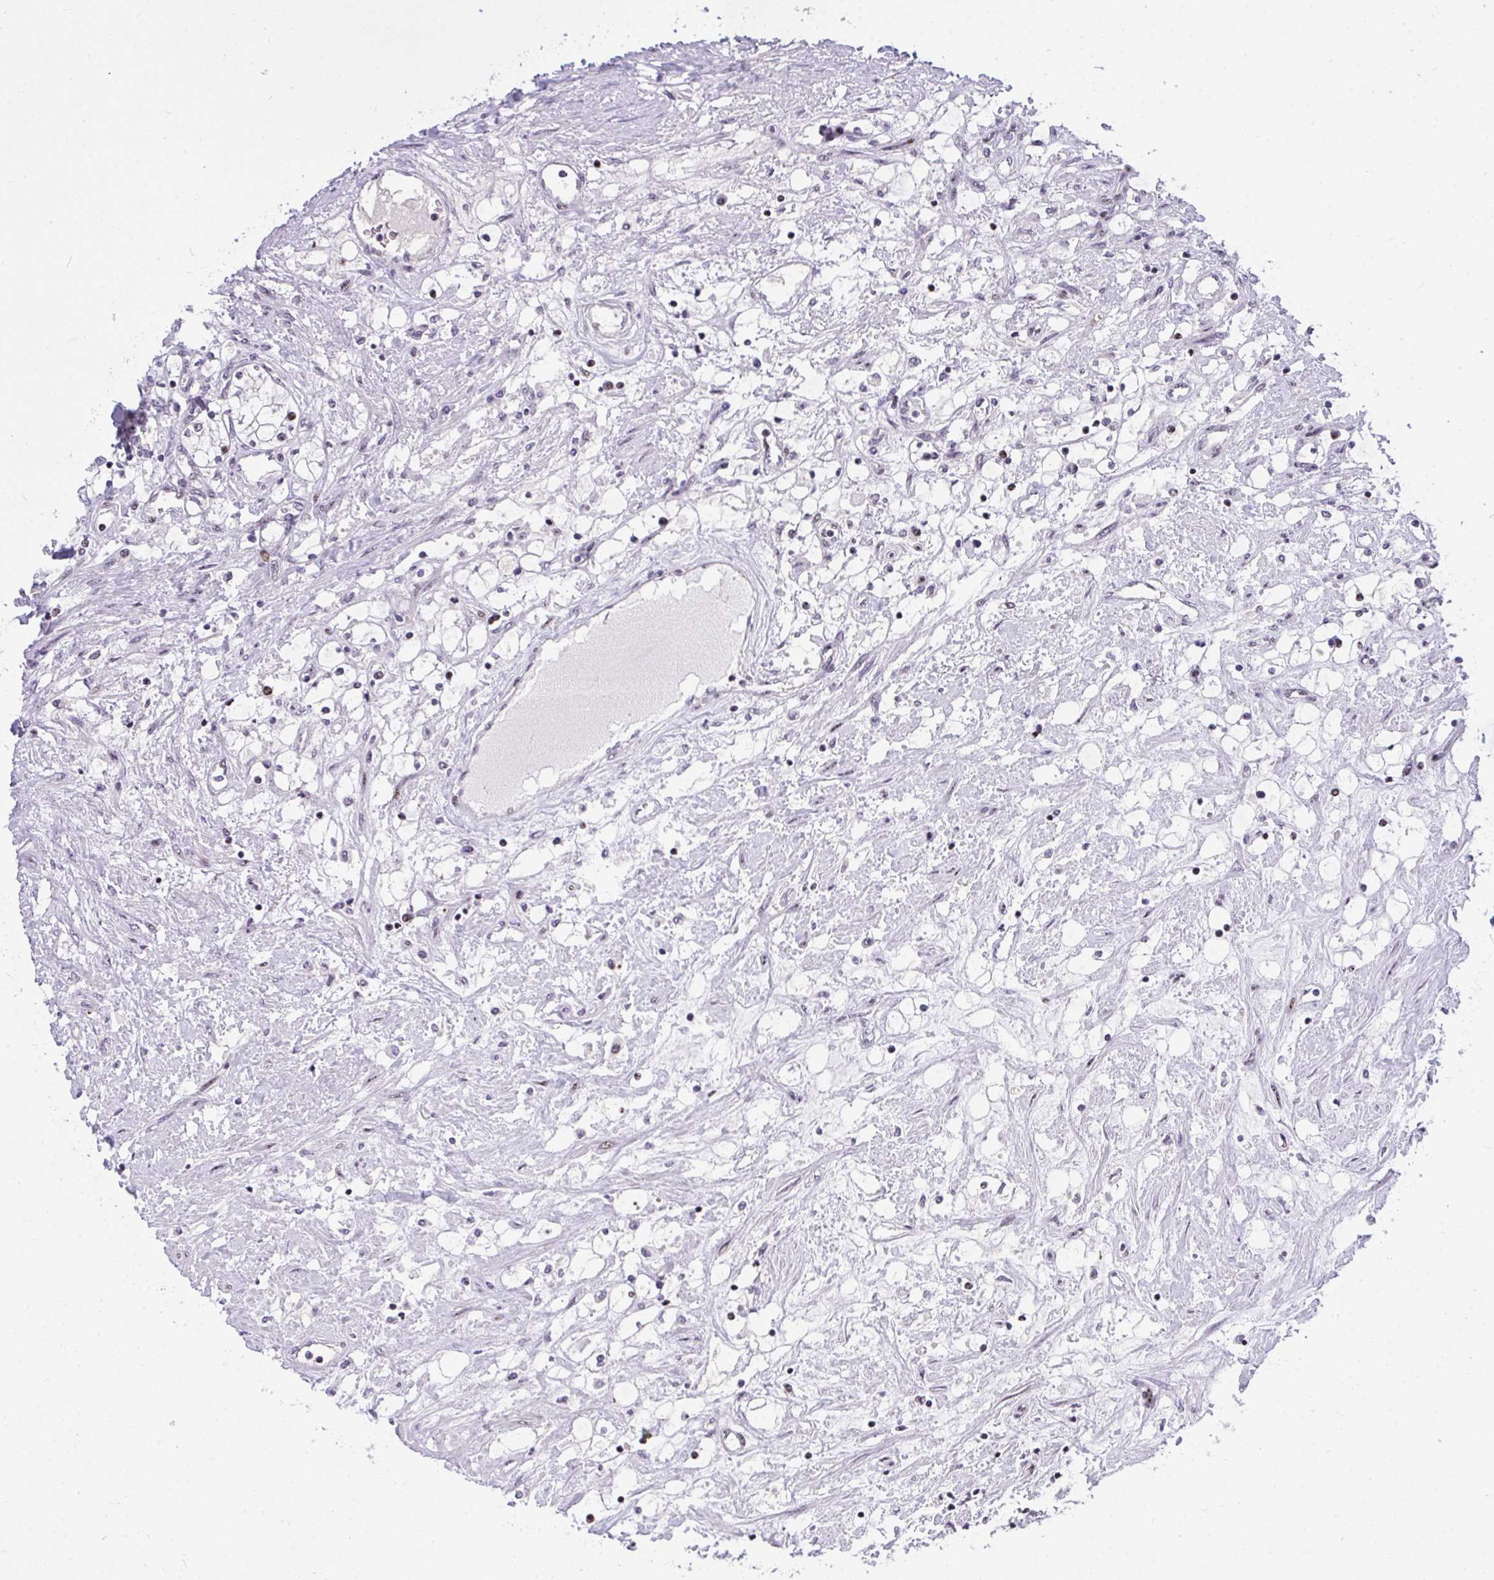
{"staining": {"intensity": "negative", "quantity": "none", "location": "none"}, "tissue": "renal cancer", "cell_type": "Tumor cells", "image_type": "cancer", "snomed": [{"axis": "morphology", "description": "Adenocarcinoma, NOS"}, {"axis": "topography", "description": "Kidney"}], "caption": "Adenocarcinoma (renal) stained for a protein using immunohistochemistry (IHC) reveals no expression tumor cells.", "gene": "PLPPR3", "patient": {"sex": "male", "age": 68}}